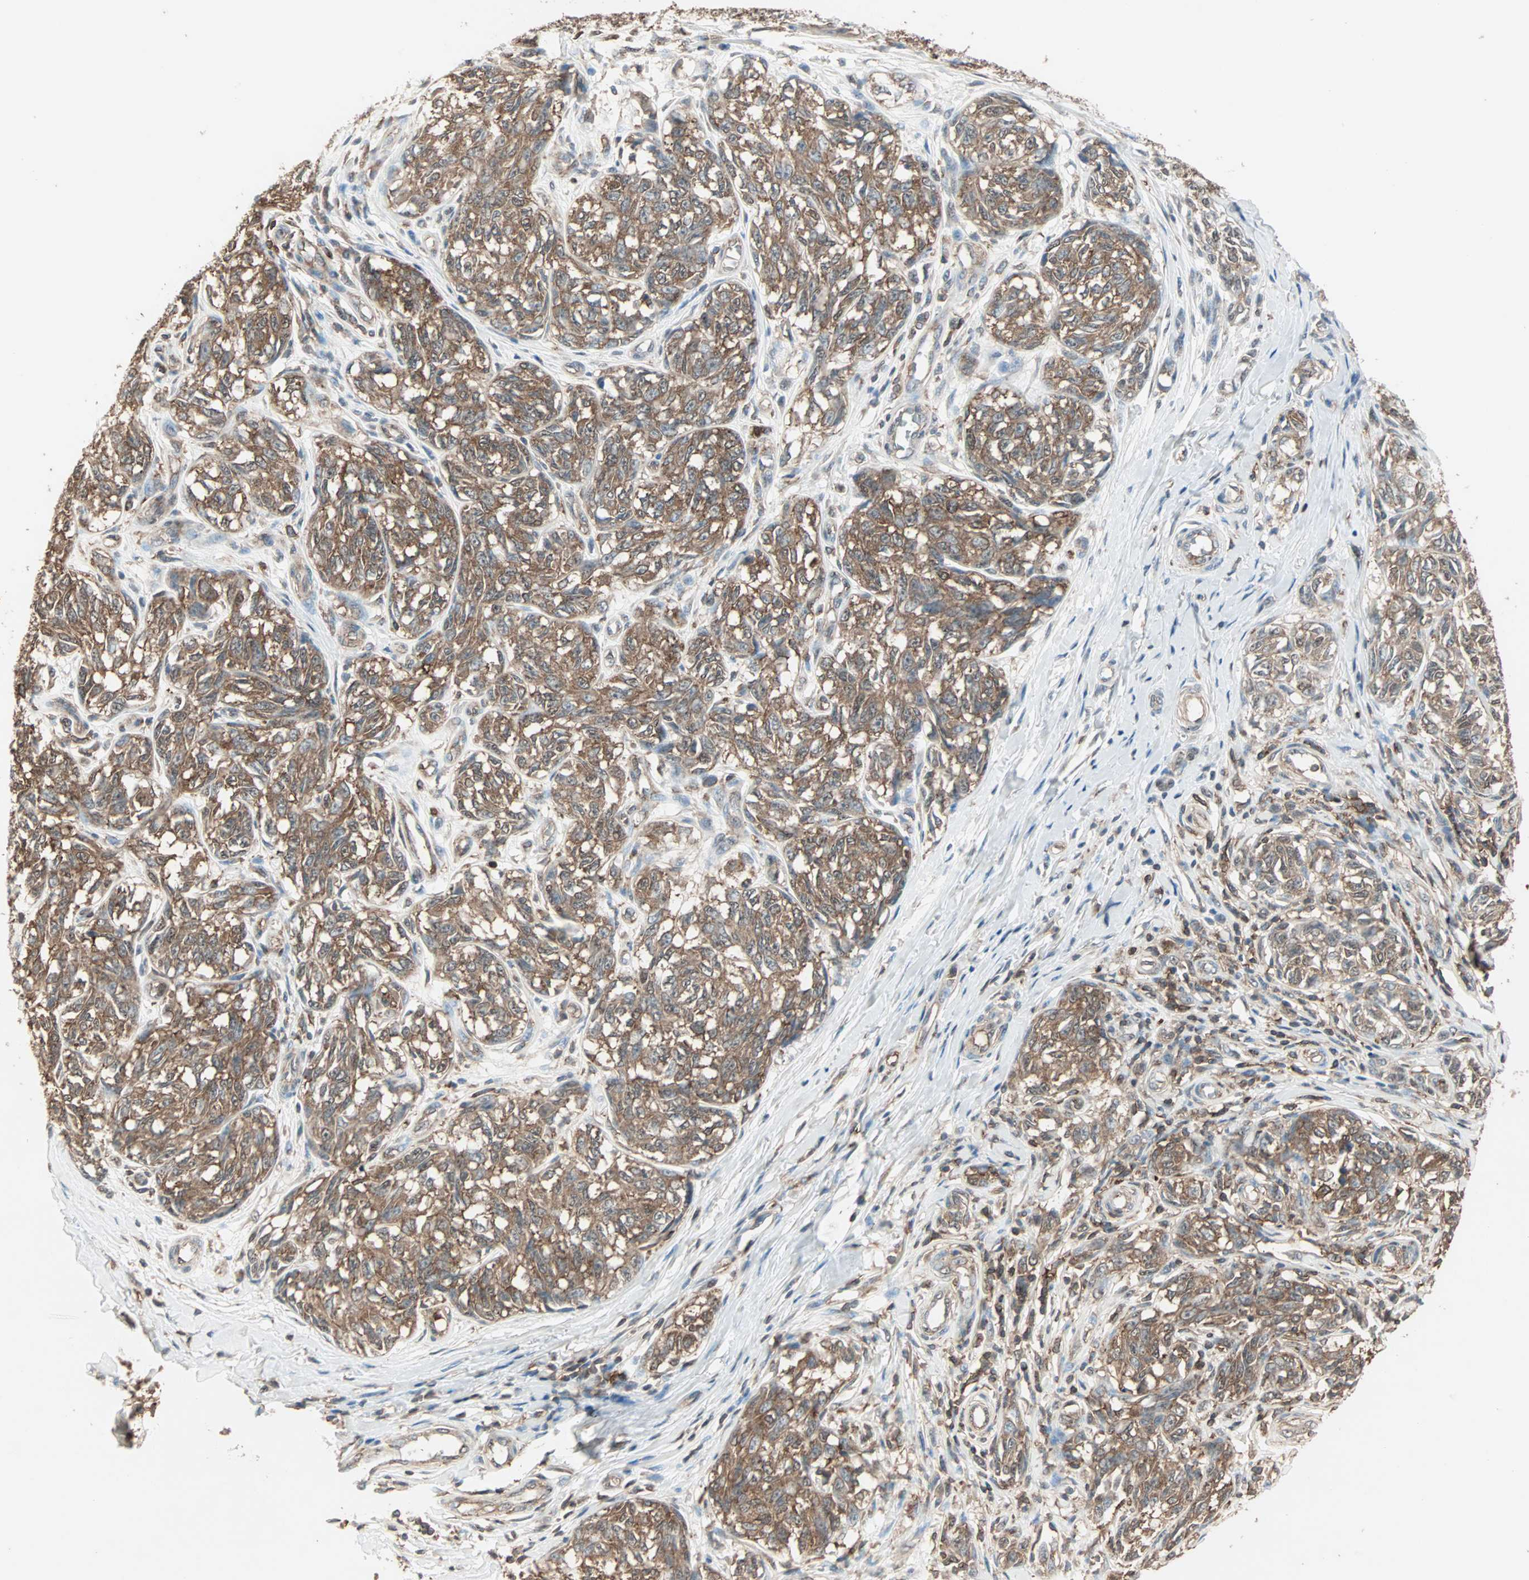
{"staining": {"intensity": "moderate", "quantity": ">75%", "location": "cytoplasmic/membranous"}, "tissue": "melanoma", "cell_type": "Tumor cells", "image_type": "cancer", "snomed": [{"axis": "morphology", "description": "Malignant melanoma, NOS"}, {"axis": "topography", "description": "Skin"}], "caption": "Malignant melanoma stained with DAB immunohistochemistry shows medium levels of moderate cytoplasmic/membranous staining in about >75% of tumor cells.", "gene": "MMP3", "patient": {"sex": "female", "age": 64}}